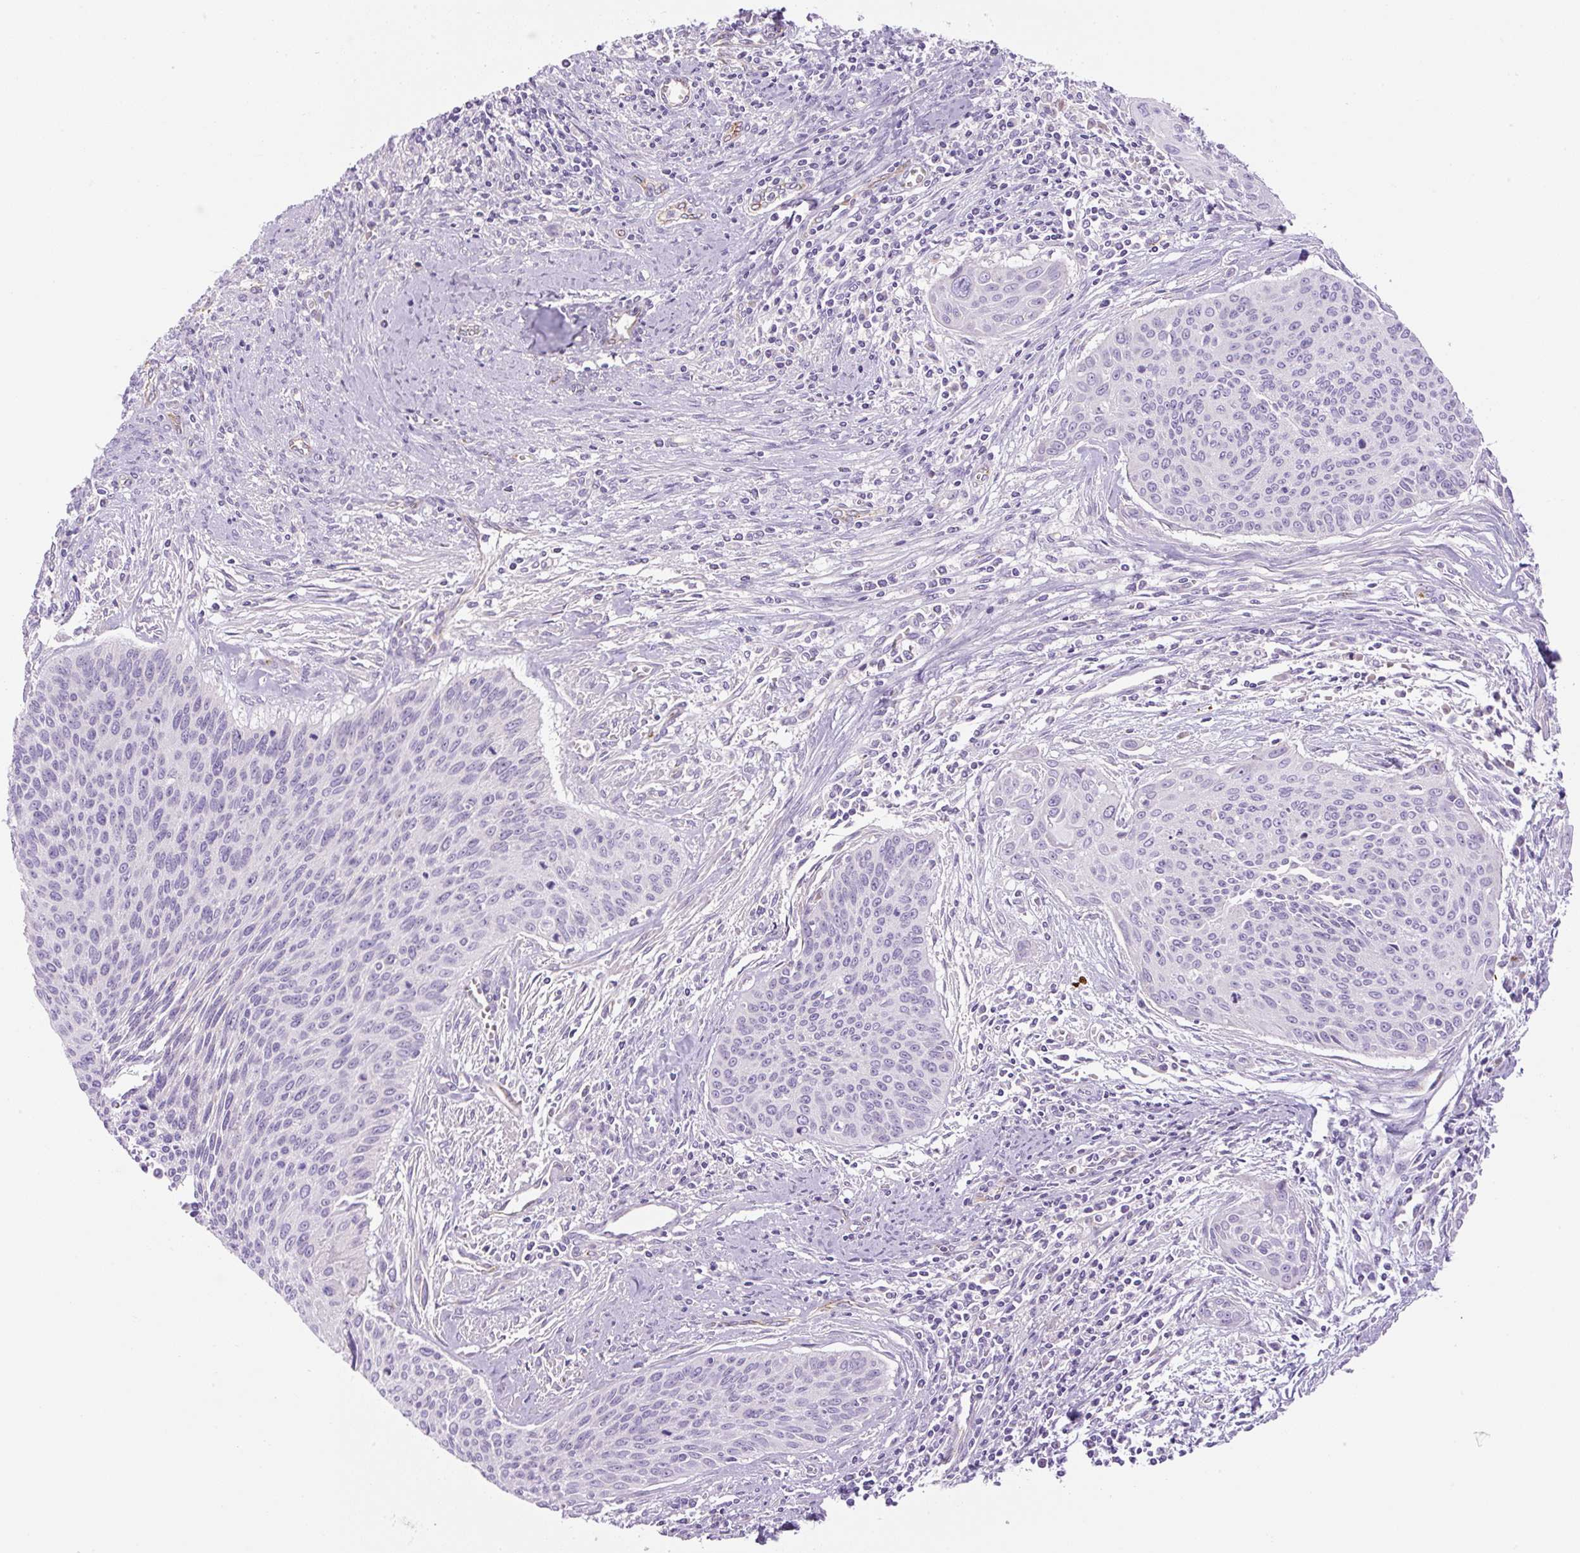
{"staining": {"intensity": "negative", "quantity": "none", "location": "none"}, "tissue": "cervical cancer", "cell_type": "Tumor cells", "image_type": "cancer", "snomed": [{"axis": "morphology", "description": "Squamous cell carcinoma, NOS"}, {"axis": "topography", "description": "Cervix"}], "caption": "Image shows no significant protein staining in tumor cells of cervical cancer.", "gene": "RSPO4", "patient": {"sex": "female", "age": 55}}